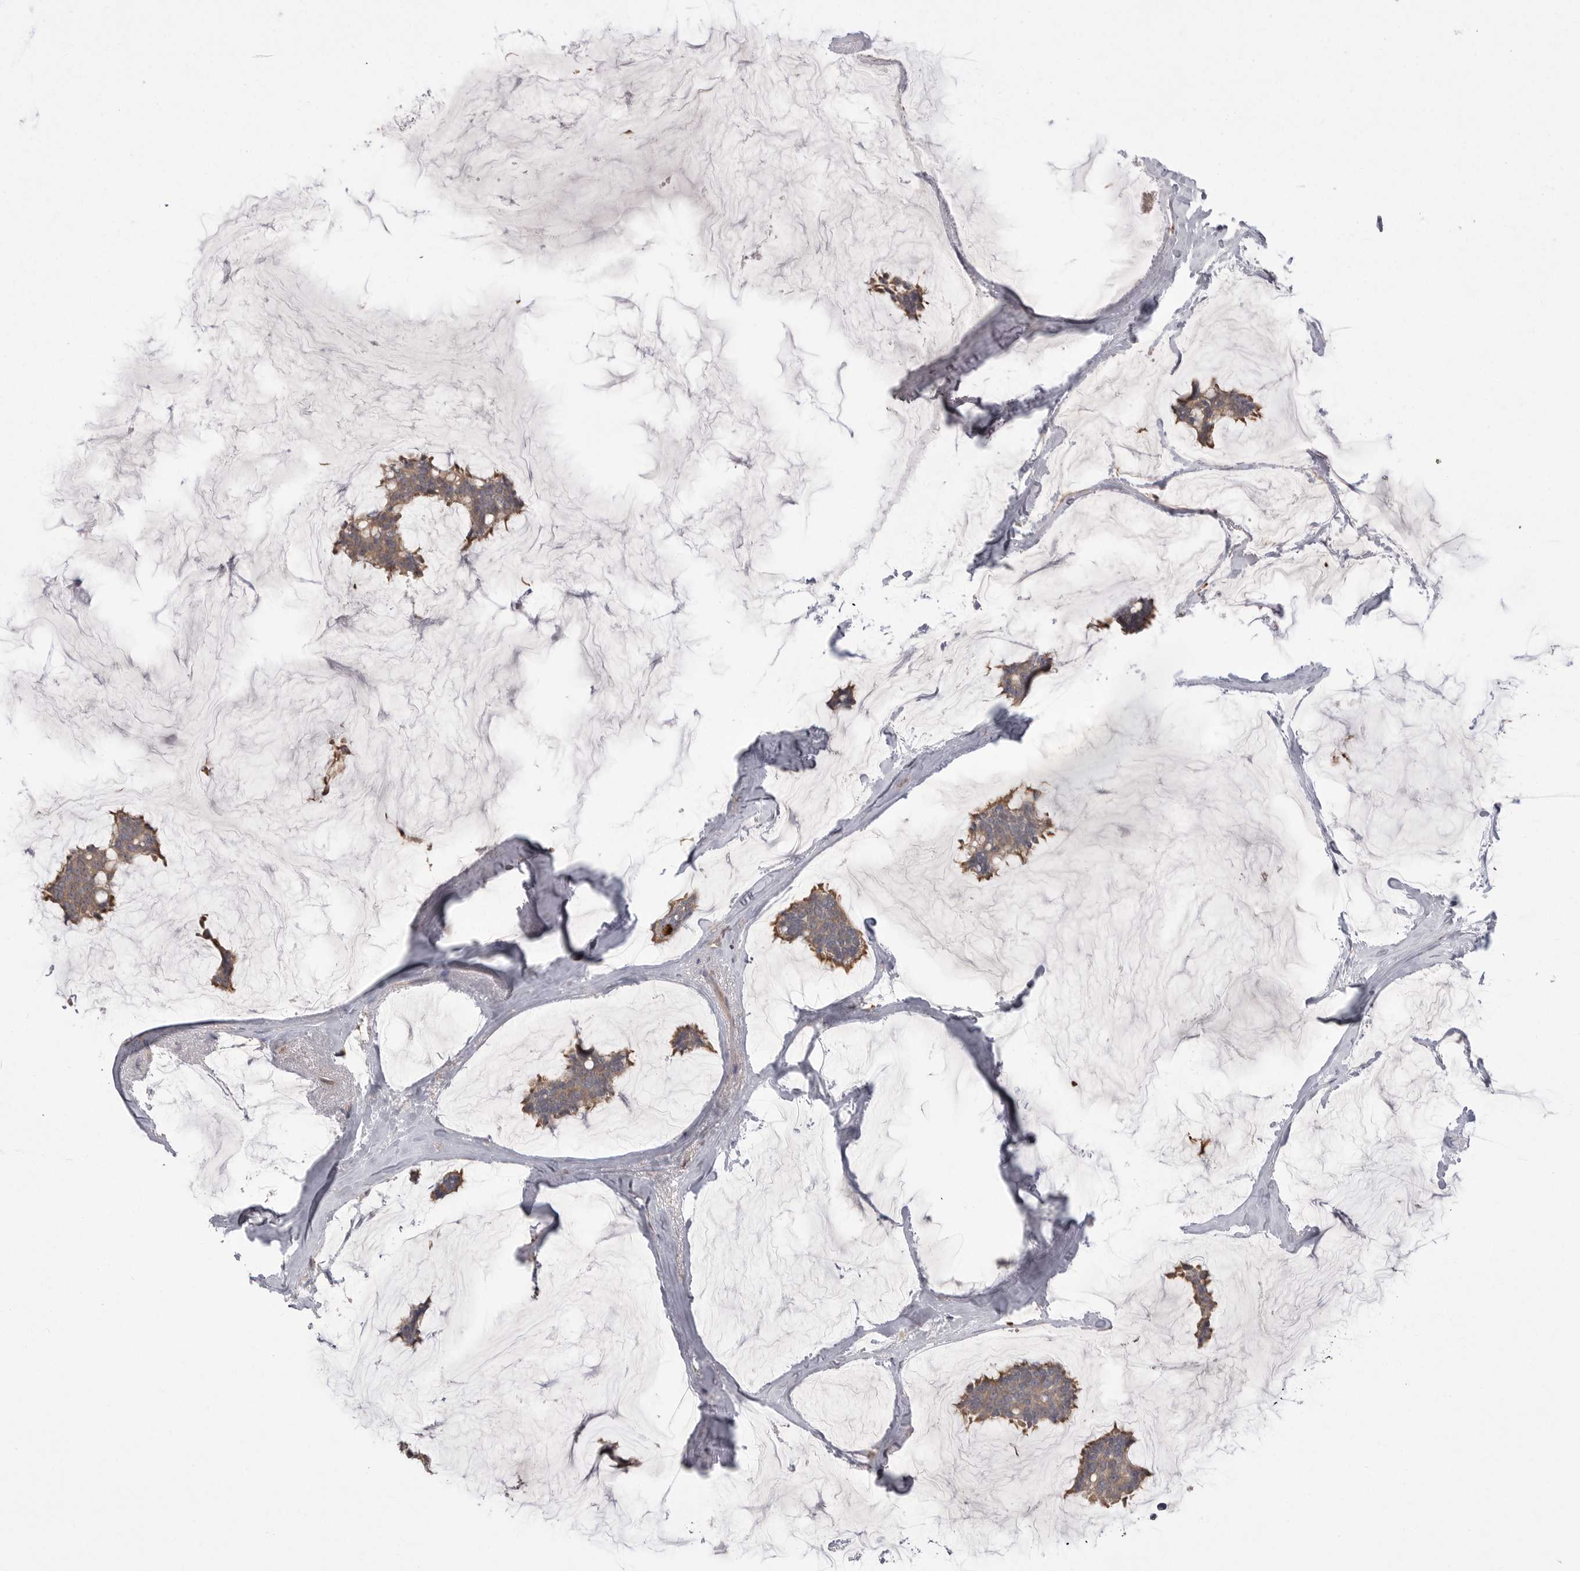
{"staining": {"intensity": "moderate", "quantity": ">75%", "location": "cytoplasmic/membranous"}, "tissue": "breast cancer", "cell_type": "Tumor cells", "image_type": "cancer", "snomed": [{"axis": "morphology", "description": "Duct carcinoma"}, {"axis": "topography", "description": "Breast"}], "caption": "This photomicrograph displays immunohistochemistry staining of breast intraductal carcinoma, with medium moderate cytoplasmic/membranous expression in about >75% of tumor cells.", "gene": "TOP2A", "patient": {"sex": "female", "age": 93}}